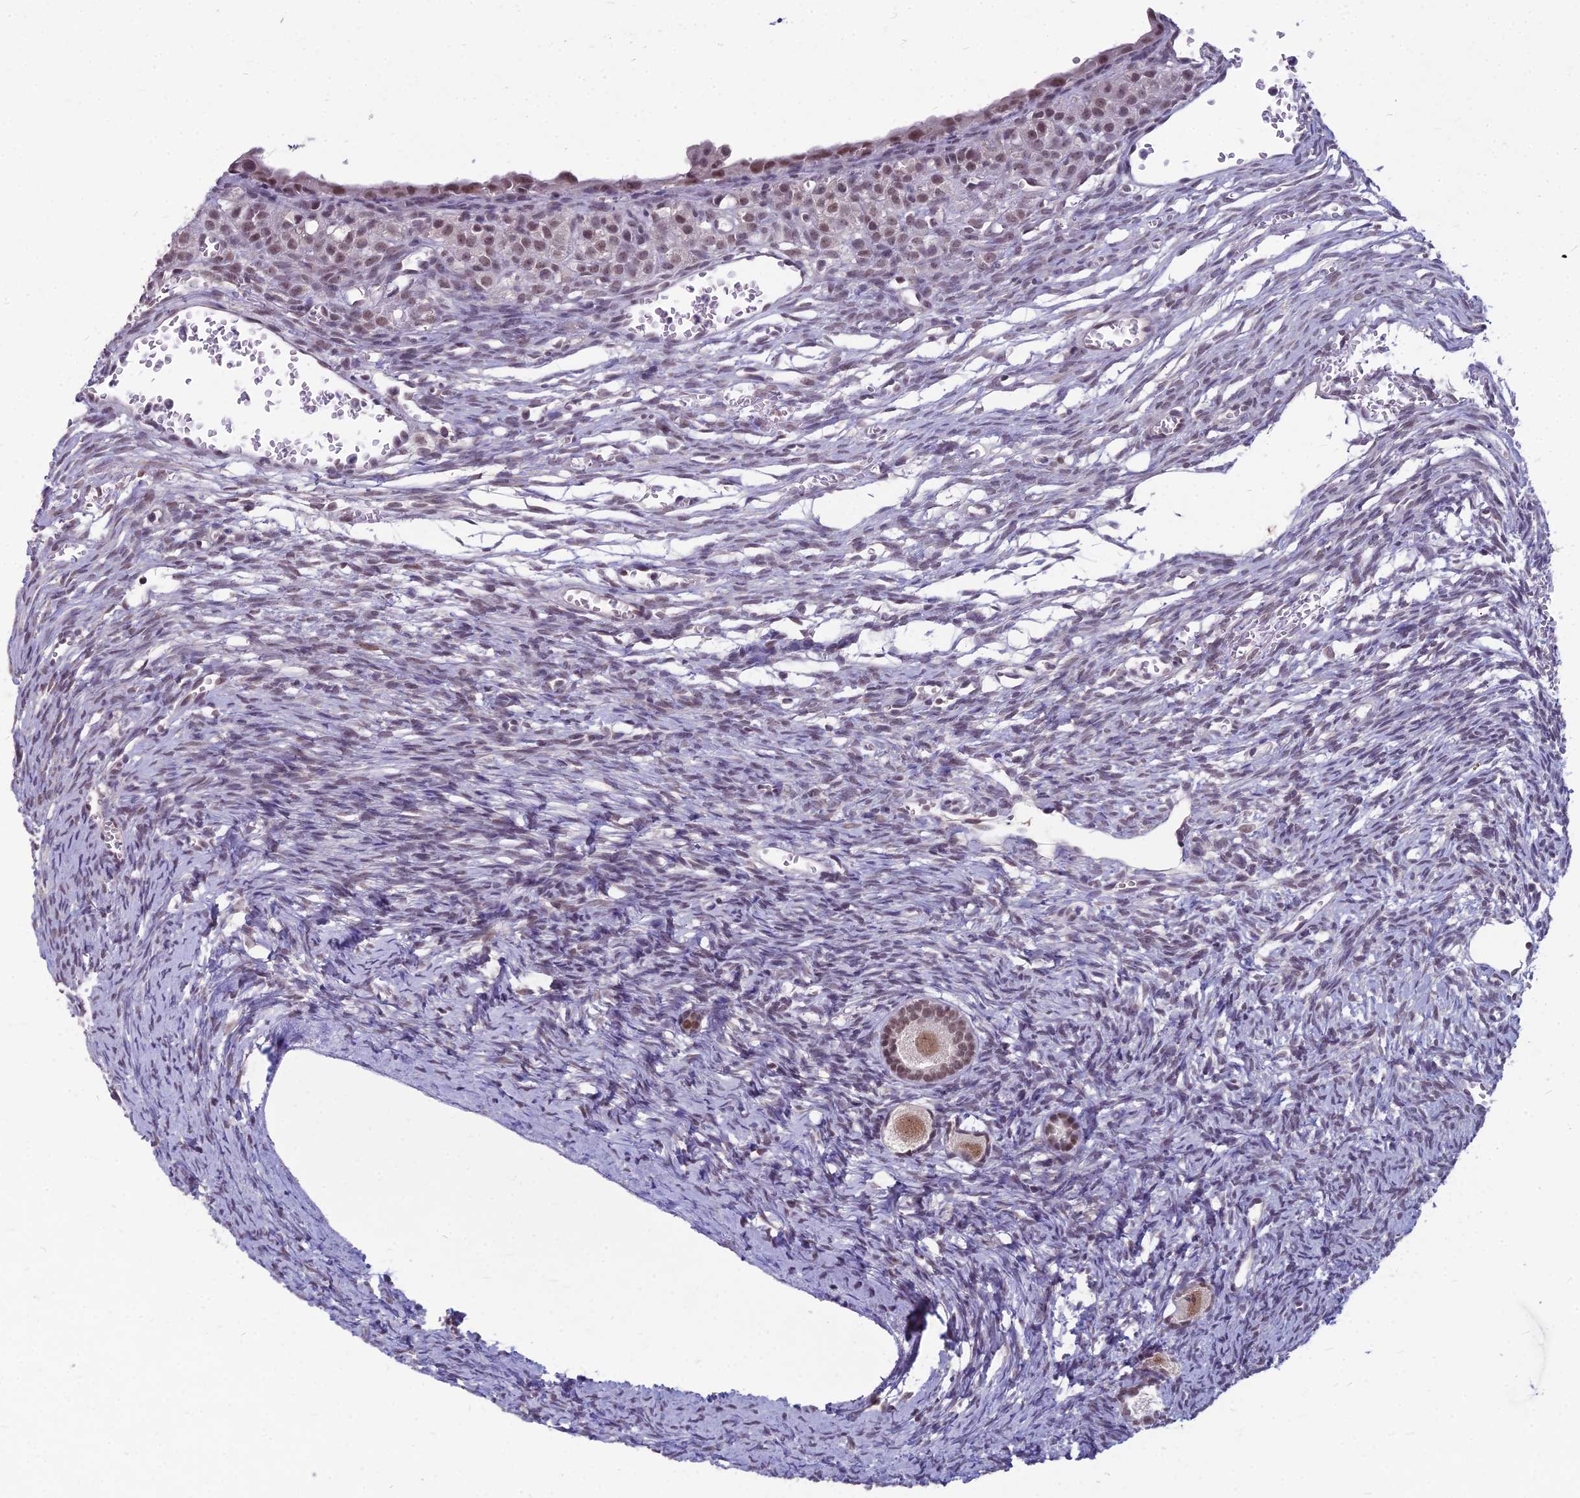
{"staining": {"intensity": "moderate", "quantity": ">75%", "location": "nuclear"}, "tissue": "ovary", "cell_type": "Follicle cells", "image_type": "normal", "snomed": [{"axis": "morphology", "description": "Normal tissue, NOS"}, {"axis": "topography", "description": "Ovary"}], "caption": "Brown immunohistochemical staining in unremarkable ovary shows moderate nuclear positivity in about >75% of follicle cells. The staining was performed using DAB, with brown indicating positive protein expression. Nuclei are stained blue with hematoxylin.", "gene": "KAT7", "patient": {"sex": "female", "age": 39}}